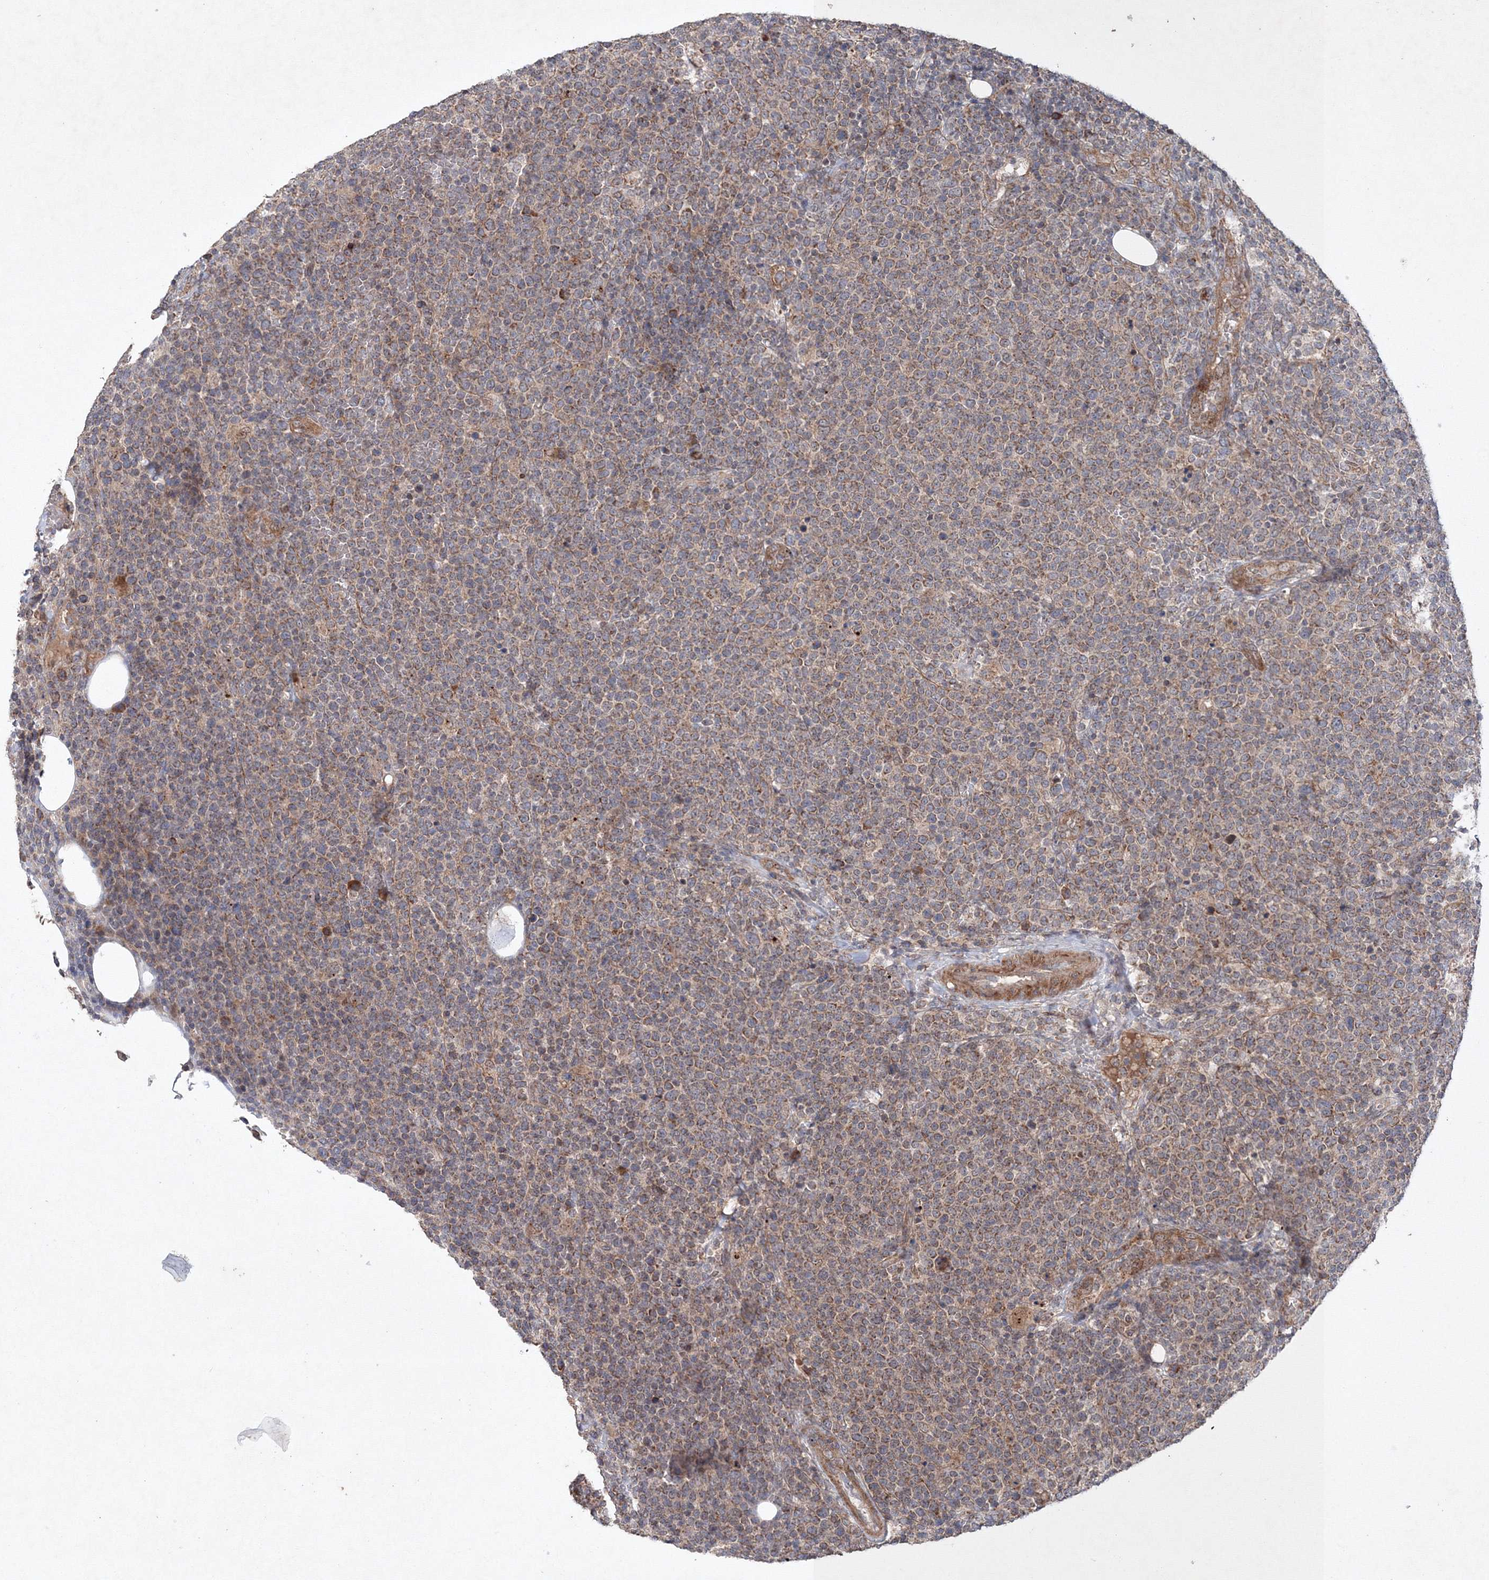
{"staining": {"intensity": "moderate", "quantity": "25%-75%", "location": "cytoplasmic/membranous"}, "tissue": "lymphoma", "cell_type": "Tumor cells", "image_type": "cancer", "snomed": [{"axis": "morphology", "description": "Malignant lymphoma, non-Hodgkin's type, High grade"}, {"axis": "topography", "description": "Lymph node"}], "caption": "Protein analysis of lymphoma tissue shows moderate cytoplasmic/membranous expression in approximately 25%-75% of tumor cells.", "gene": "NOA1", "patient": {"sex": "male", "age": 61}}